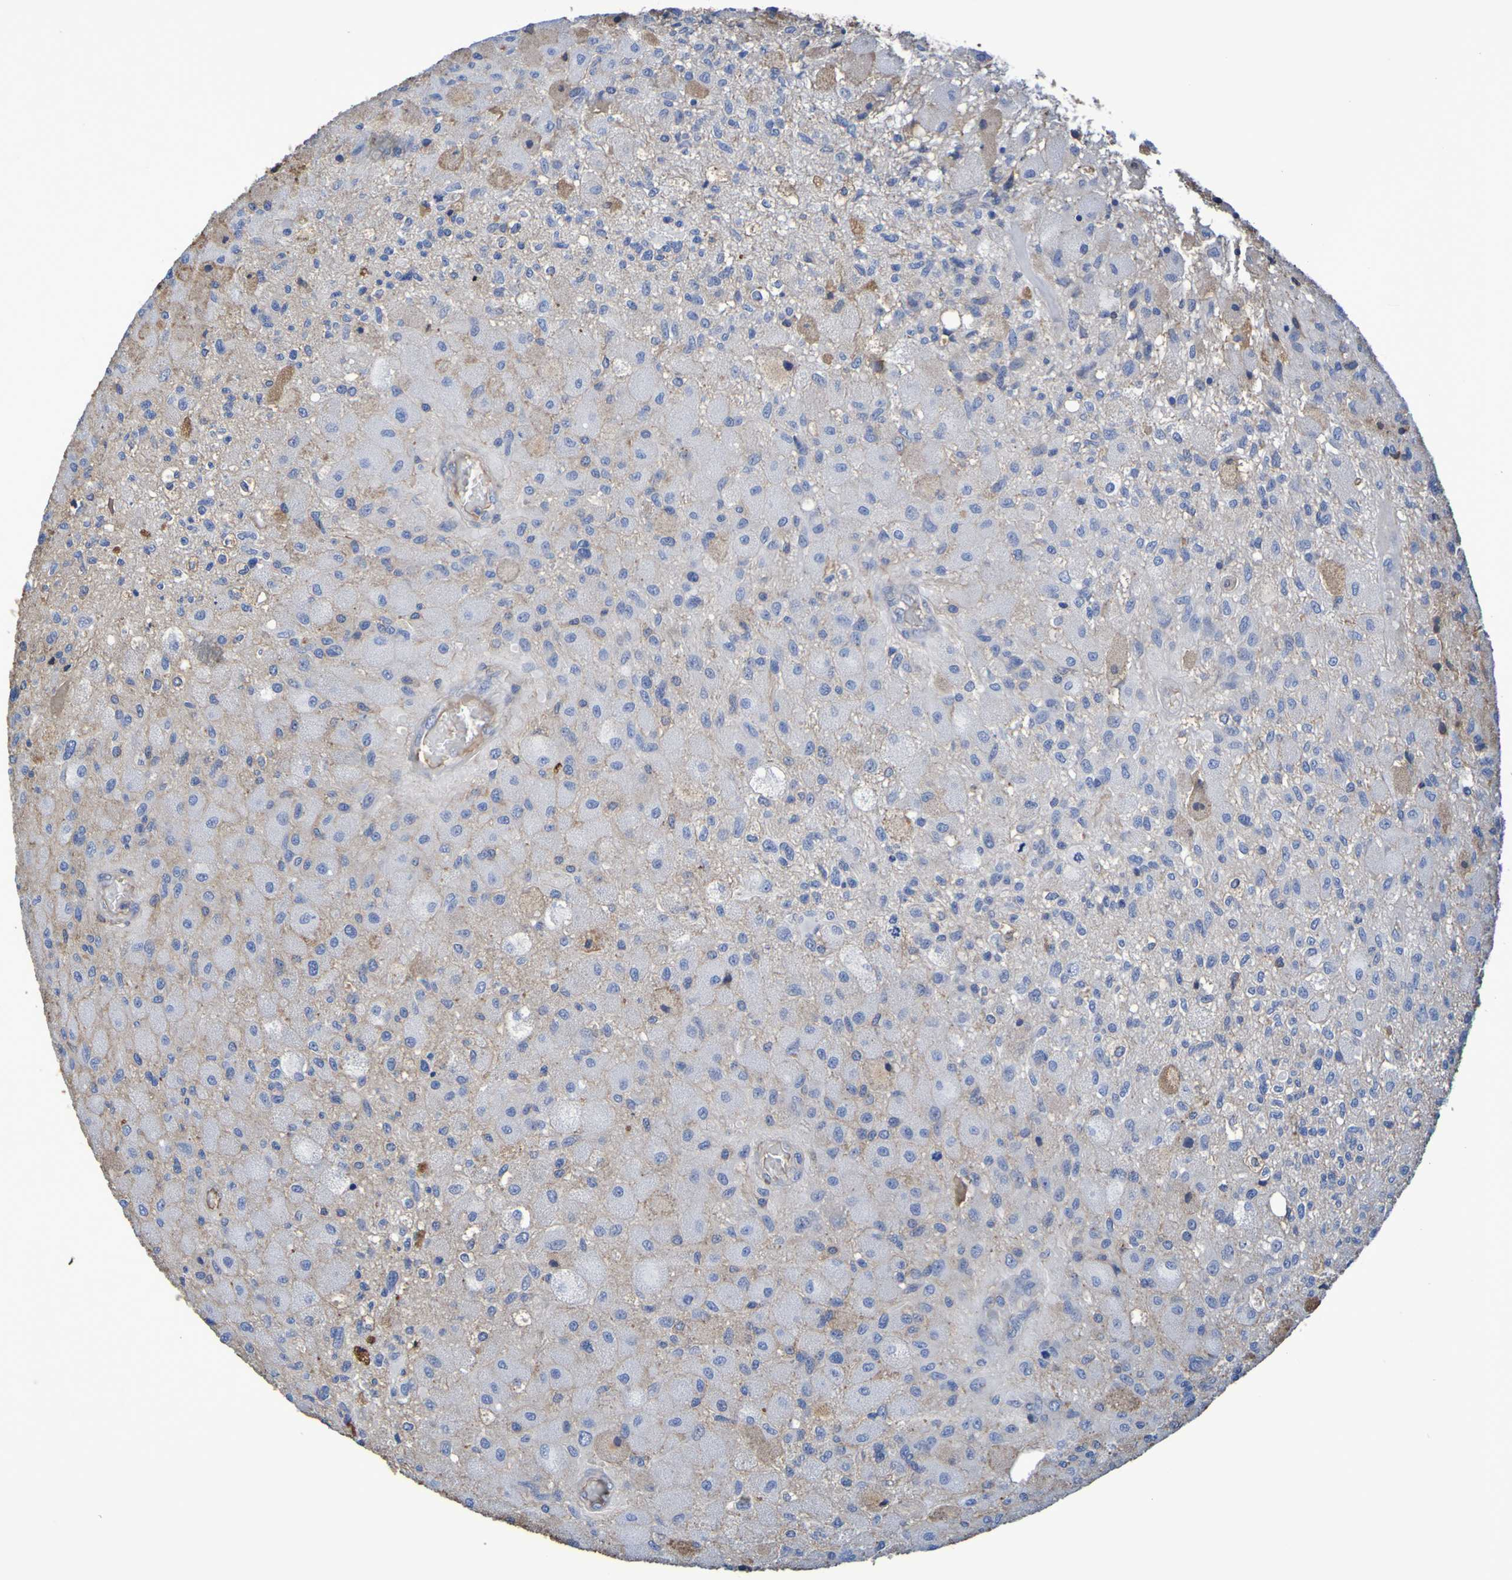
{"staining": {"intensity": "negative", "quantity": "none", "location": "none"}, "tissue": "glioma", "cell_type": "Tumor cells", "image_type": "cancer", "snomed": [{"axis": "morphology", "description": "Normal tissue, NOS"}, {"axis": "morphology", "description": "Glioma, malignant, High grade"}, {"axis": "topography", "description": "Cerebral cortex"}], "caption": "High magnification brightfield microscopy of high-grade glioma (malignant) stained with DAB (brown) and counterstained with hematoxylin (blue): tumor cells show no significant staining. (Stains: DAB (3,3'-diaminobenzidine) IHC with hematoxylin counter stain, Microscopy: brightfield microscopy at high magnification).", "gene": "GAB3", "patient": {"sex": "male", "age": 77}}